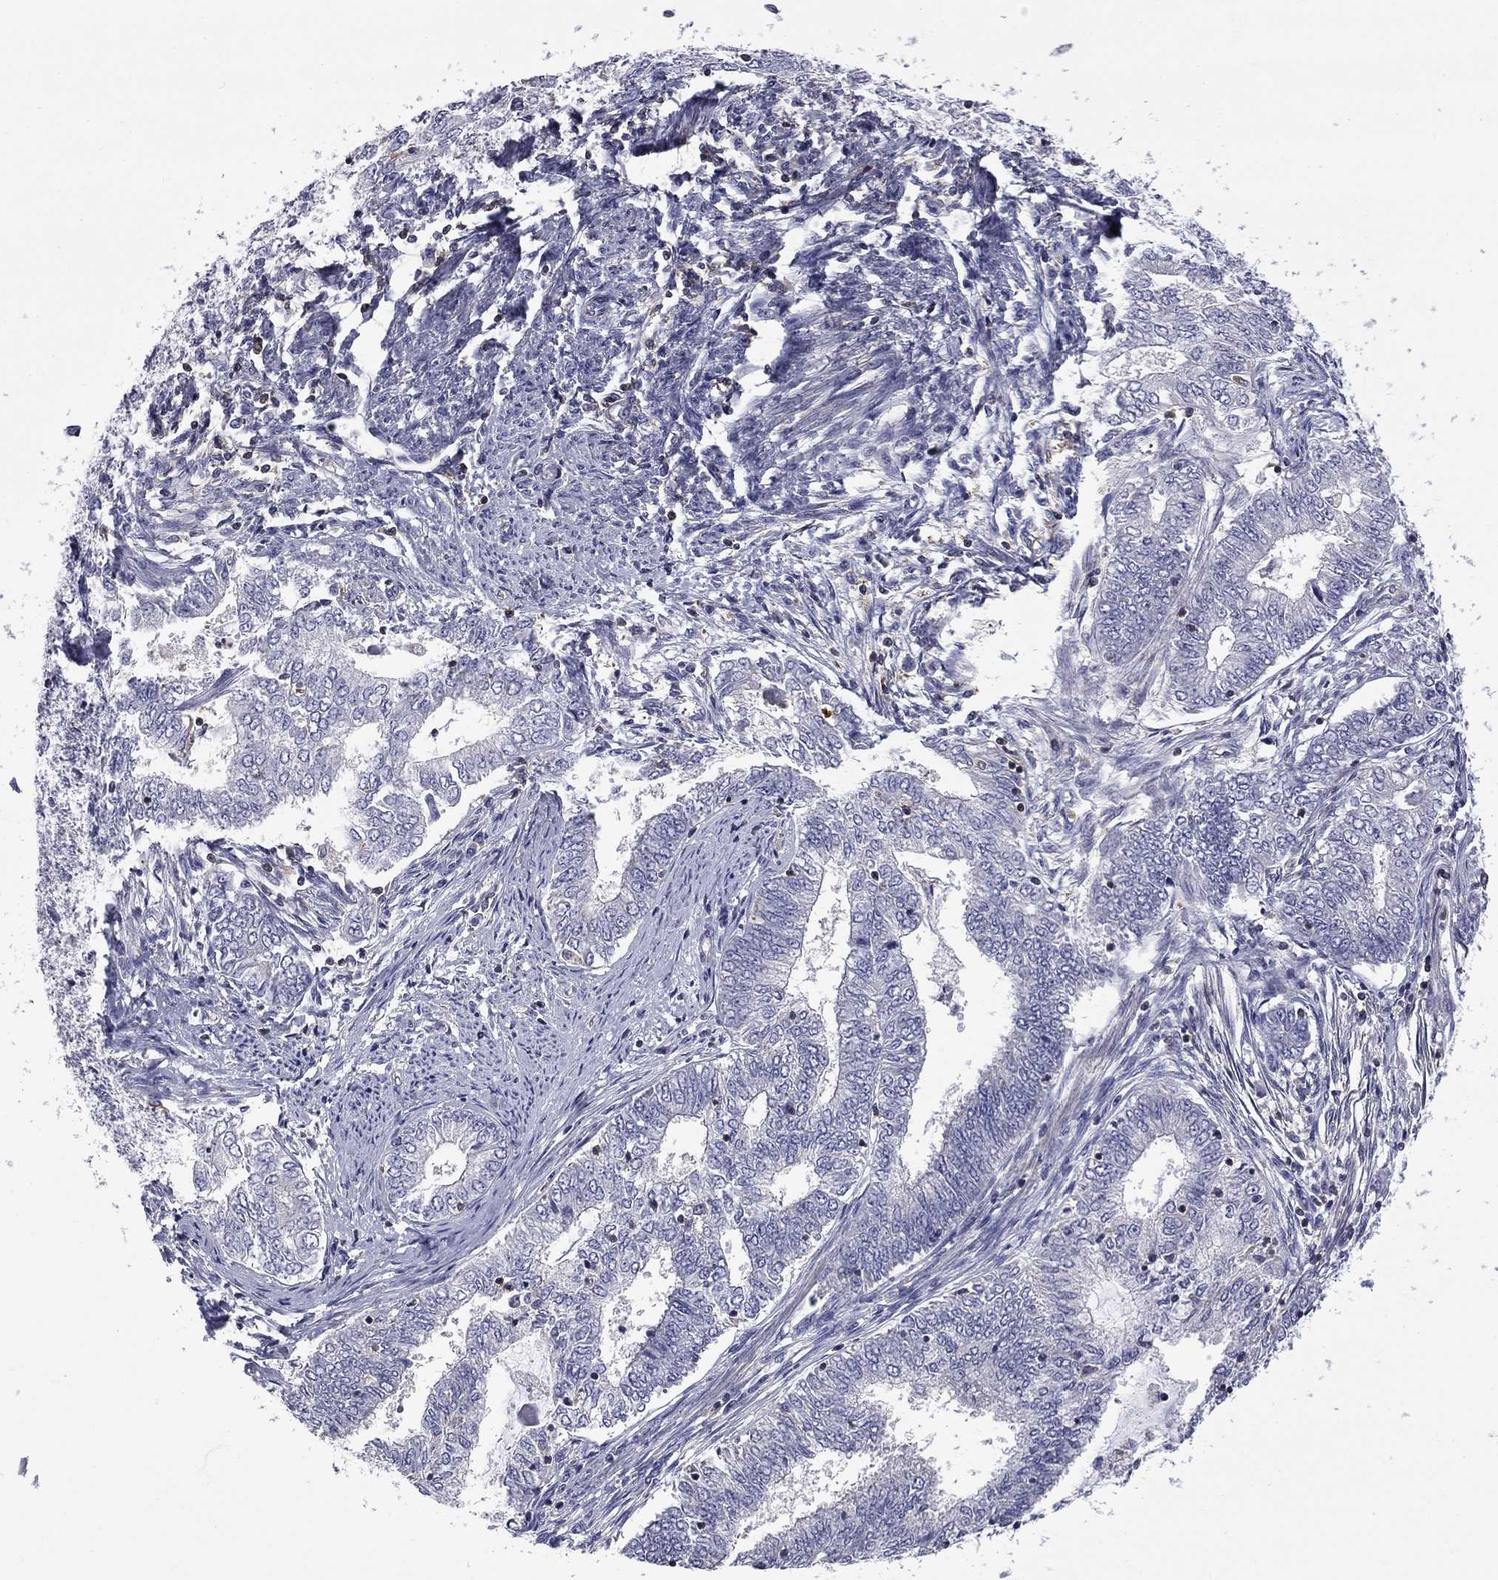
{"staining": {"intensity": "negative", "quantity": "none", "location": "none"}, "tissue": "endometrial cancer", "cell_type": "Tumor cells", "image_type": "cancer", "snomed": [{"axis": "morphology", "description": "Adenocarcinoma, NOS"}, {"axis": "topography", "description": "Endometrium"}], "caption": "High magnification brightfield microscopy of endometrial cancer stained with DAB (3,3'-diaminobenzidine) (brown) and counterstained with hematoxylin (blue): tumor cells show no significant positivity.", "gene": "ARHGAP45", "patient": {"sex": "female", "age": 62}}